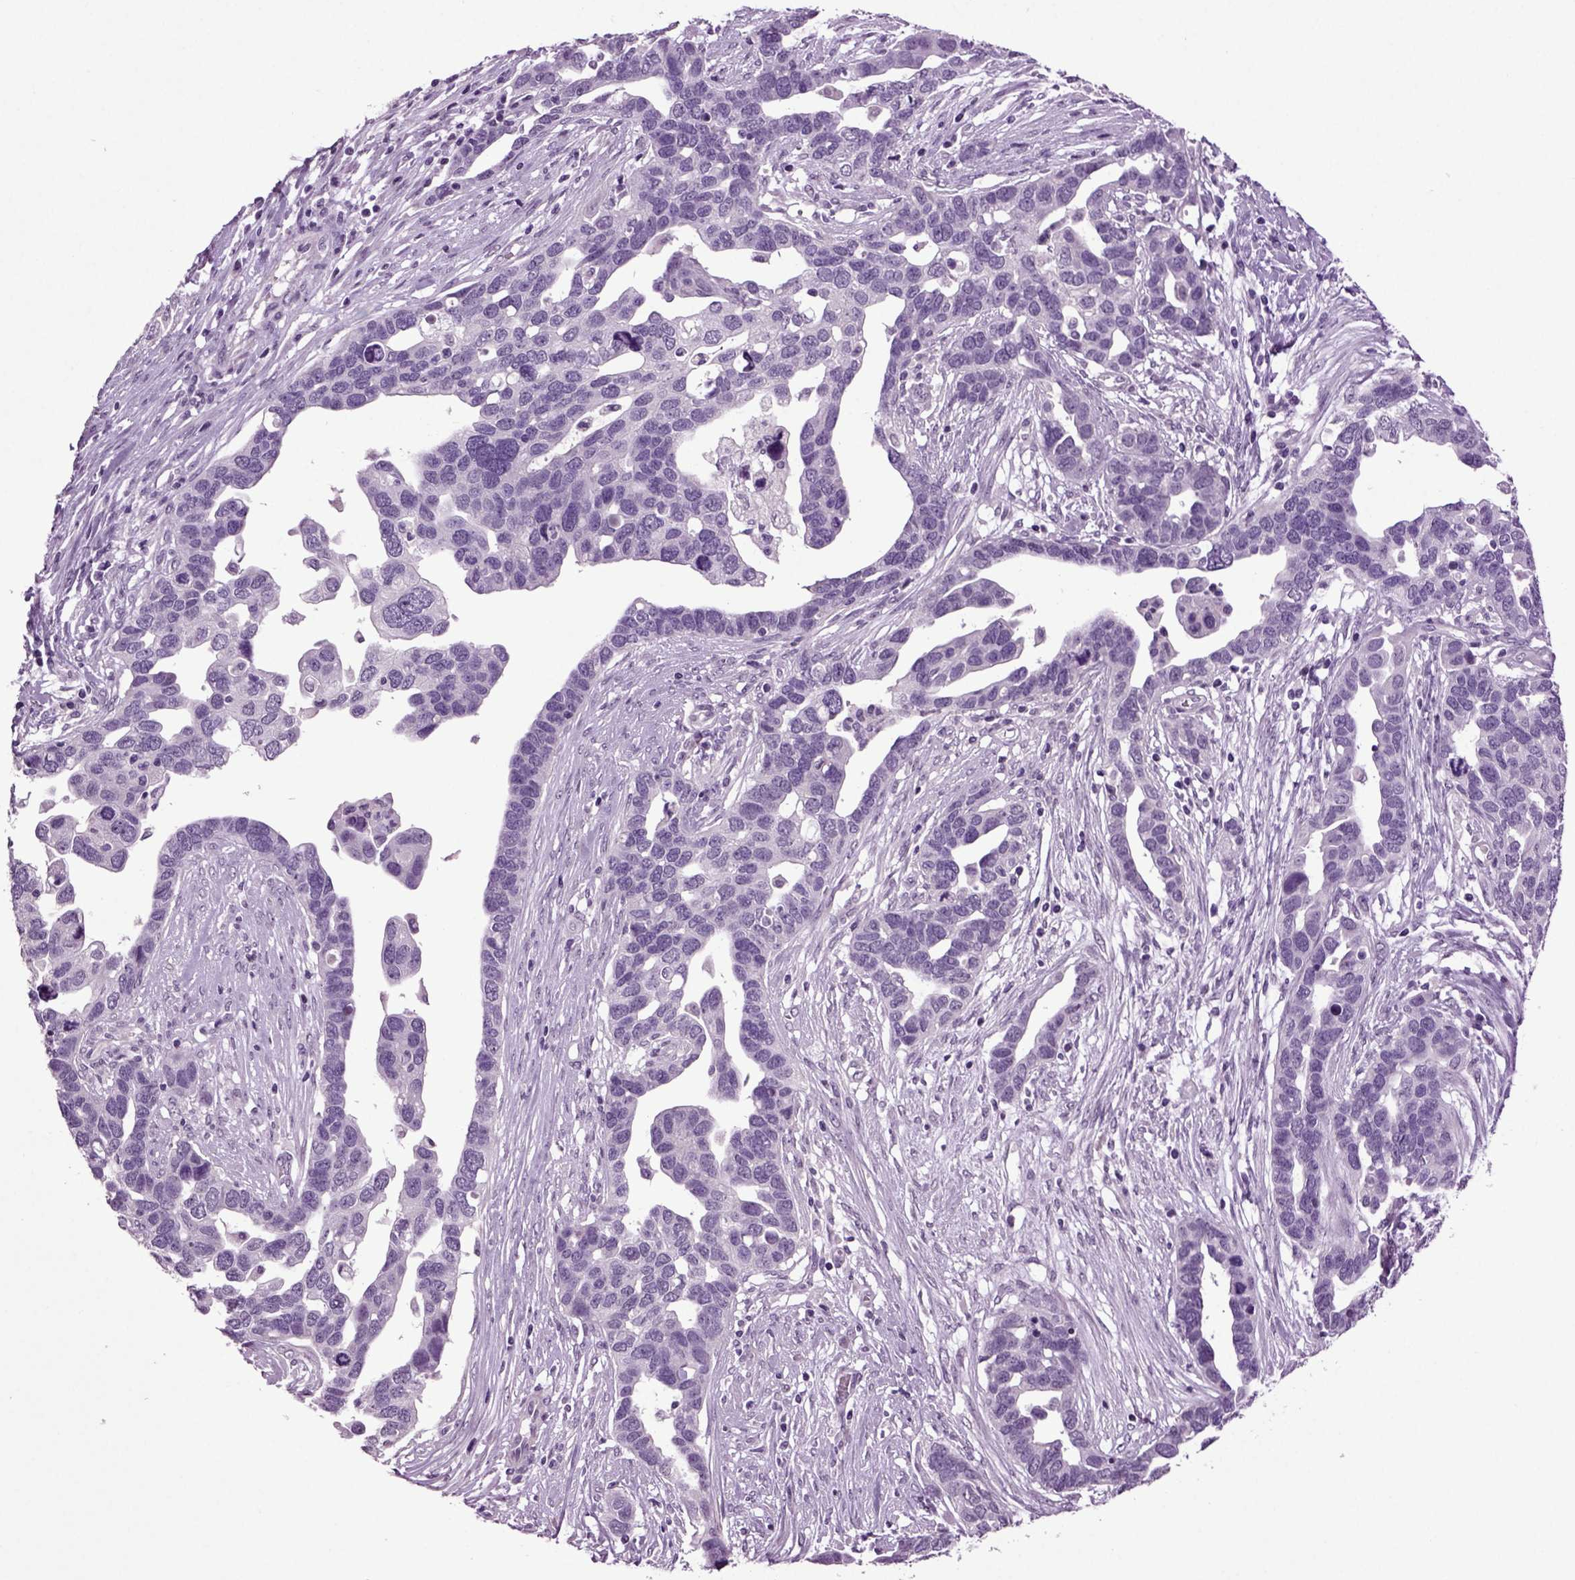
{"staining": {"intensity": "negative", "quantity": "none", "location": "none"}, "tissue": "ovarian cancer", "cell_type": "Tumor cells", "image_type": "cancer", "snomed": [{"axis": "morphology", "description": "Cystadenocarcinoma, serous, NOS"}, {"axis": "topography", "description": "Ovary"}], "caption": "An image of serous cystadenocarcinoma (ovarian) stained for a protein exhibits no brown staining in tumor cells.", "gene": "SLC17A6", "patient": {"sex": "female", "age": 54}}